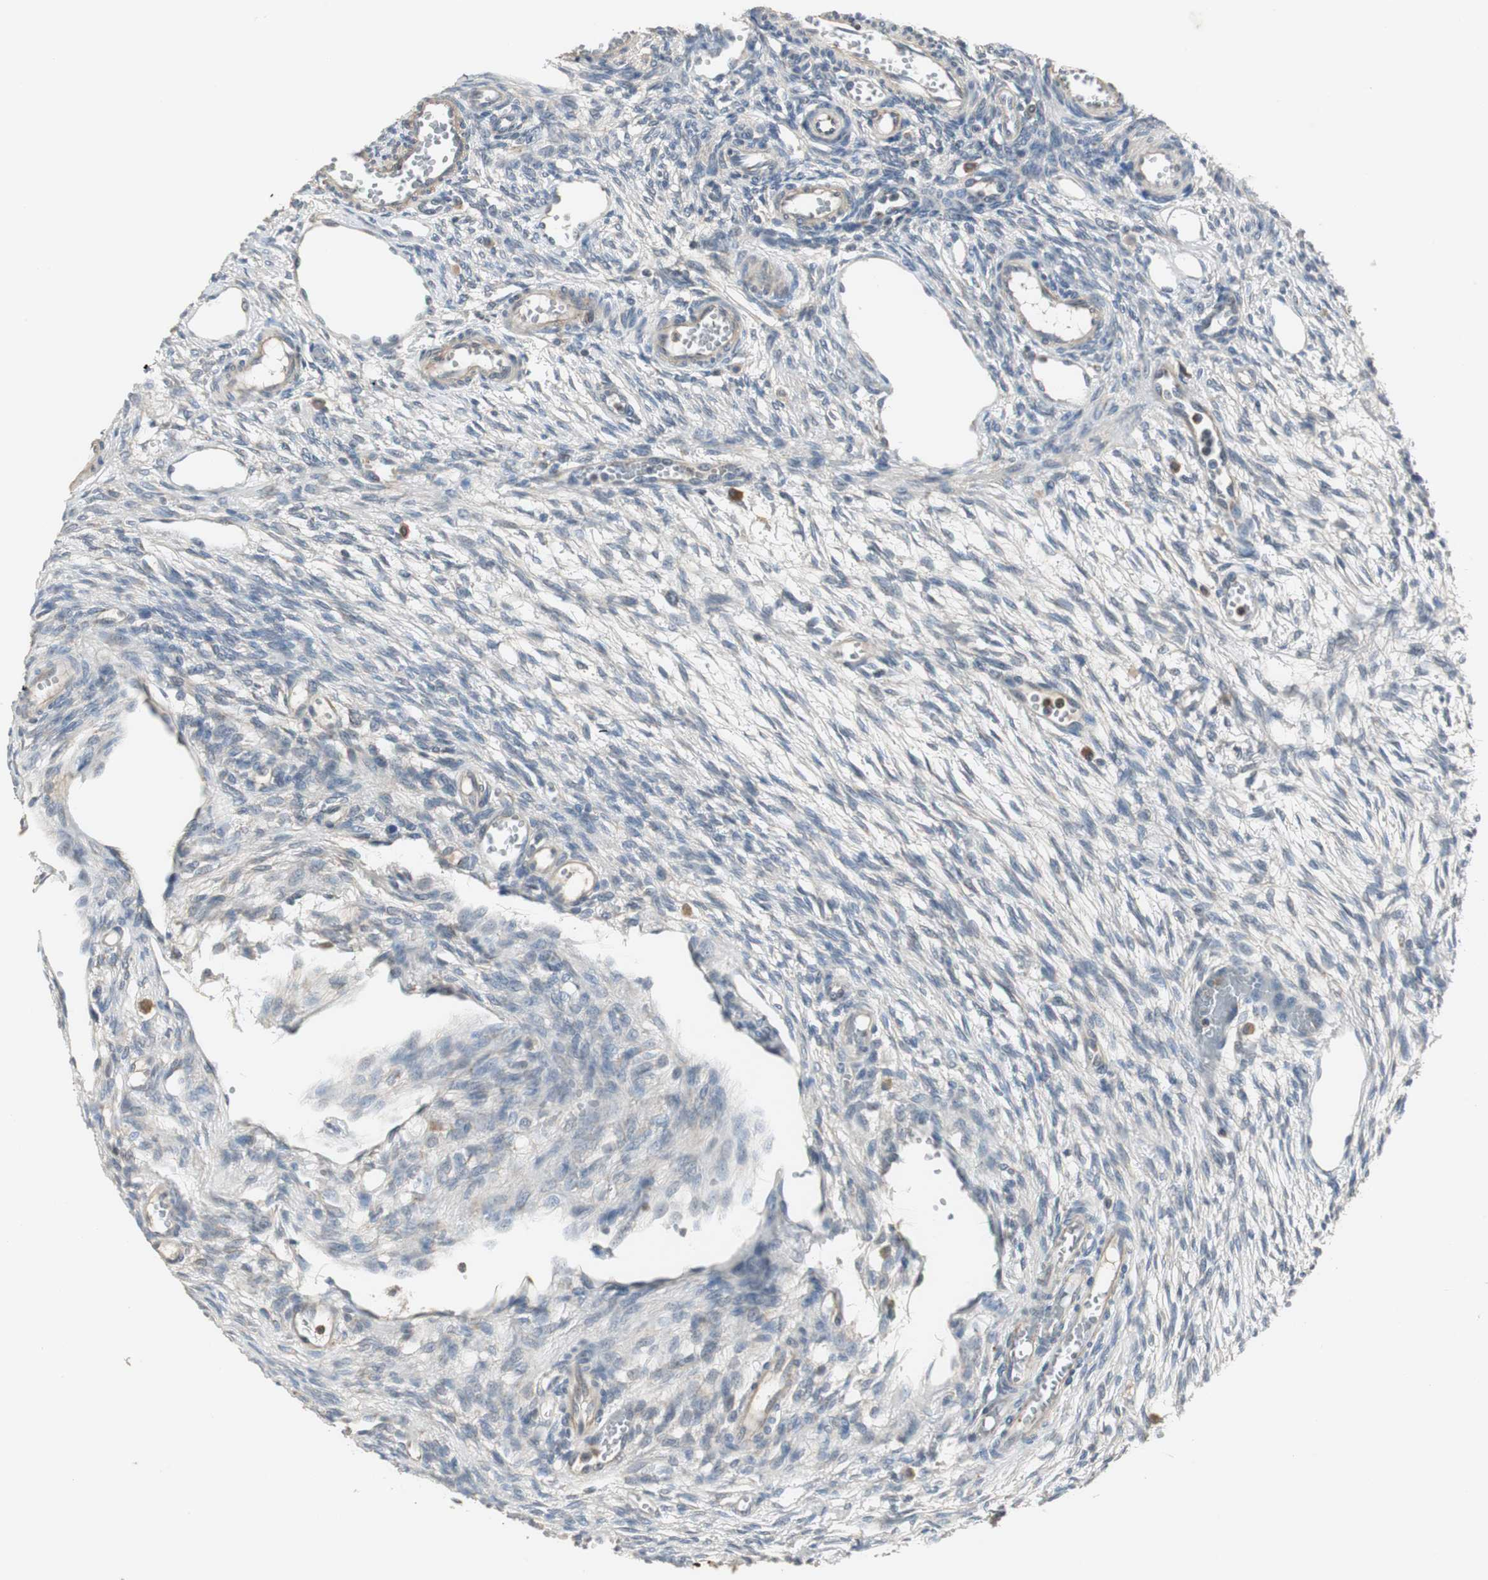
{"staining": {"intensity": "negative", "quantity": "none", "location": "none"}, "tissue": "ovary", "cell_type": "Ovarian stroma cells", "image_type": "normal", "snomed": [{"axis": "morphology", "description": "Normal tissue, NOS"}, {"axis": "topography", "description": "Ovary"}], "caption": "Immunohistochemistry photomicrograph of unremarkable human ovary stained for a protein (brown), which displays no expression in ovarian stroma cells.", "gene": "JTB", "patient": {"sex": "female", "age": 33}}